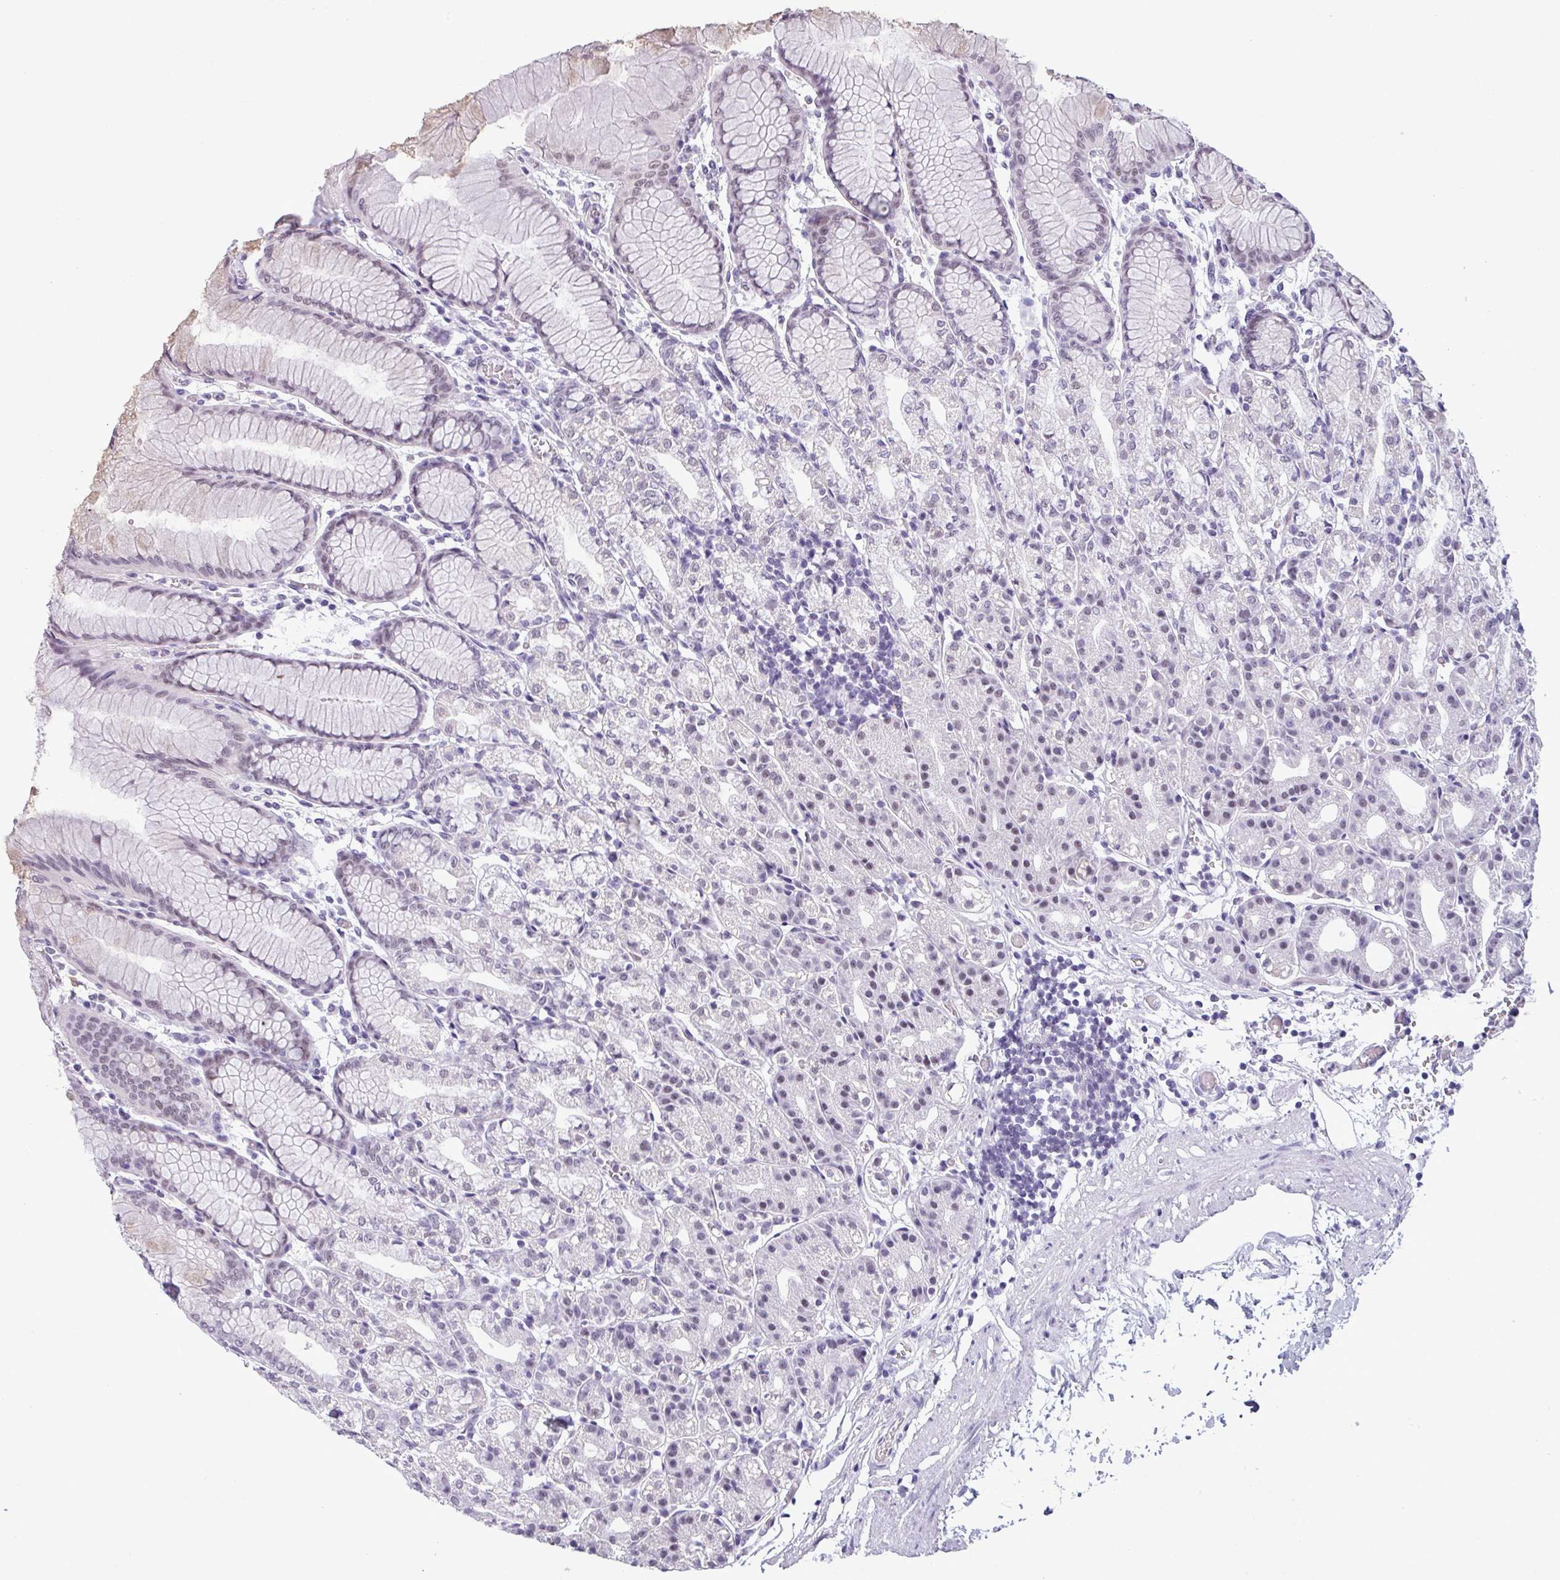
{"staining": {"intensity": "weak", "quantity": "<25%", "location": "nuclear"}, "tissue": "stomach", "cell_type": "Glandular cells", "image_type": "normal", "snomed": [{"axis": "morphology", "description": "Normal tissue, NOS"}, {"axis": "topography", "description": "Stomach"}], "caption": "This photomicrograph is of normal stomach stained with immunohistochemistry (IHC) to label a protein in brown with the nuclei are counter-stained blue. There is no staining in glandular cells.", "gene": "SRGAP1", "patient": {"sex": "female", "age": 57}}